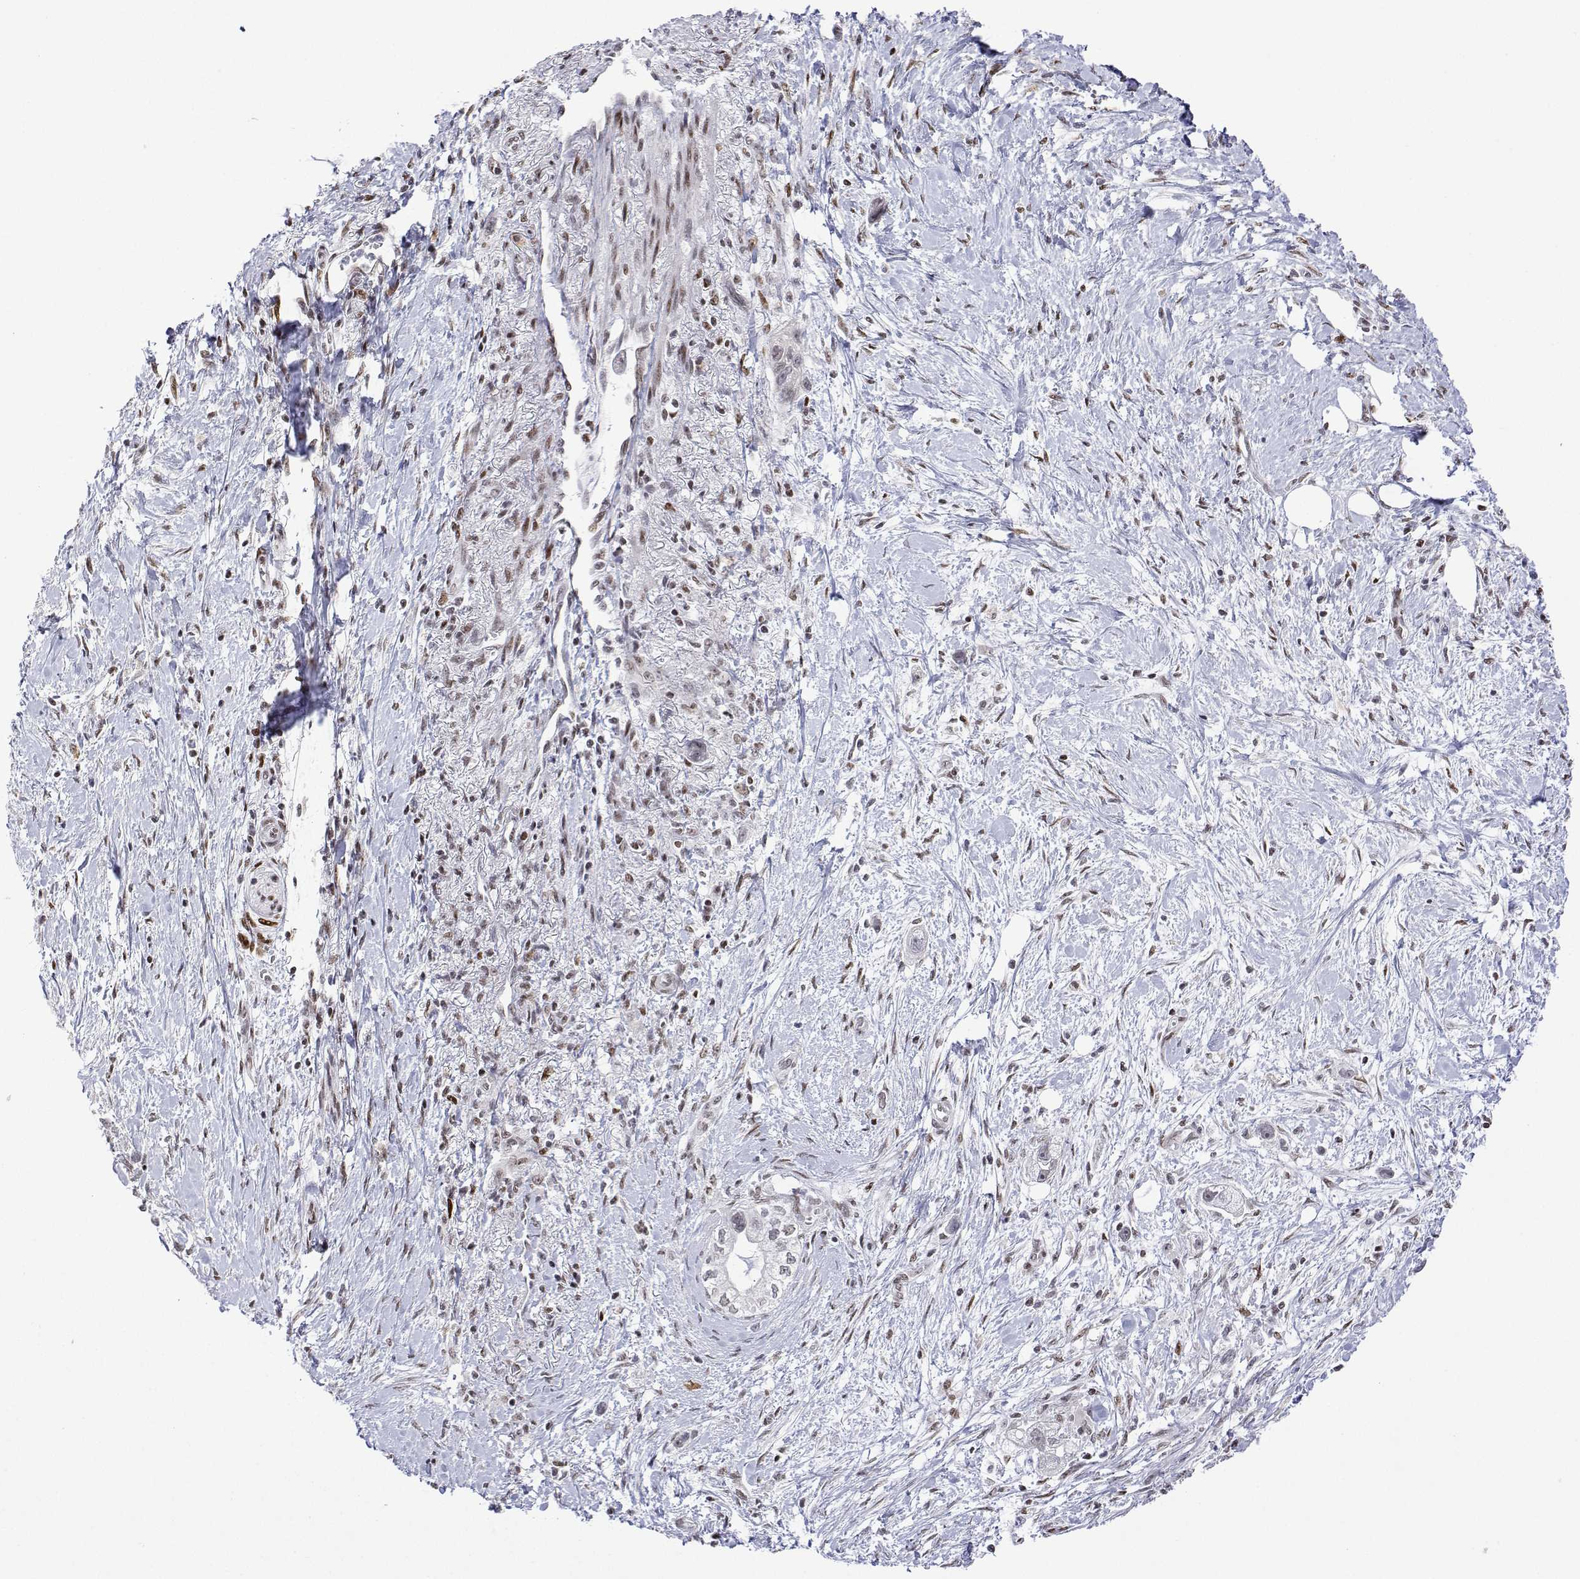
{"staining": {"intensity": "weak", "quantity": "<25%", "location": "nuclear"}, "tissue": "pancreatic cancer", "cell_type": "Tumor cells", "image_type": "cancer", "snomed": [{"axis": "morphology", "description": "Adenocarcinoma, NOS"}, {"axis": "topography", "description": "Pancreas"}], "caption": "Immunohistochemical staining of human pancreatic adenocarcinoma demonstrates no significant staining in tumor cells.", "gene": "XPC", "patient": {"sex": "male", "age": 70}}